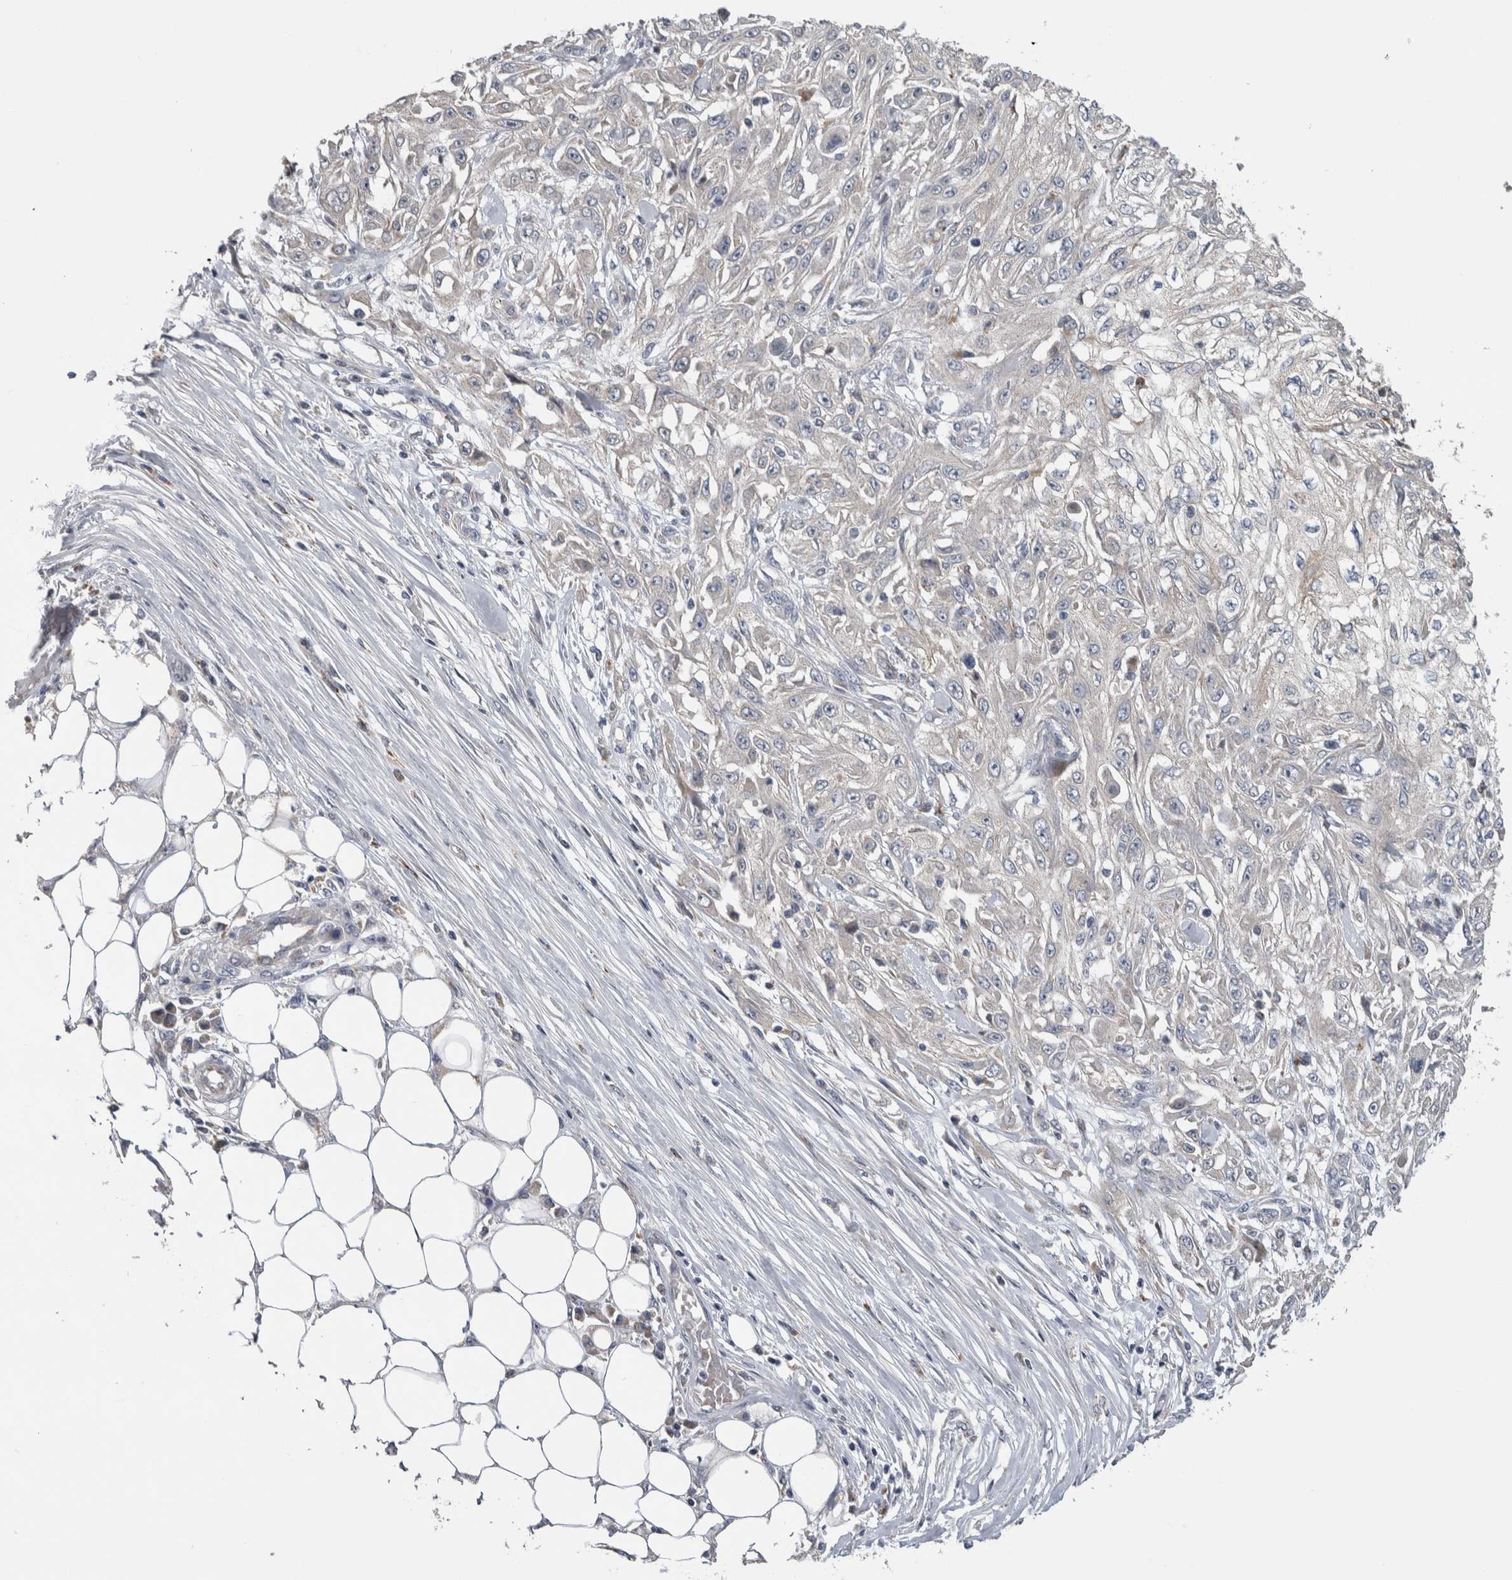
{"staining": {"intensity": "negative", "quantity": "none", "location": "none"}, "tissue": "skin cancer", "cell_type": "Tumor cells", "image_type": "cancer", "snomed": [{"axis": "morphology", "description": "Squamous cell carcinoma, NOS"}, {"axis": "morphology", "description": "Squamous cell carcinoma, metastatic, NOS"}, {"axis": "topography", "description": "Skin"}, {"axis": "topography", "description": "Lymph node"}], "caption": "This is a micrograph of immunohistochemistry staining of skin cancer, which shows no positivity in tumor cells.", "gene": "FAM83G", "patient": {"sex": "male", "age": 75}}